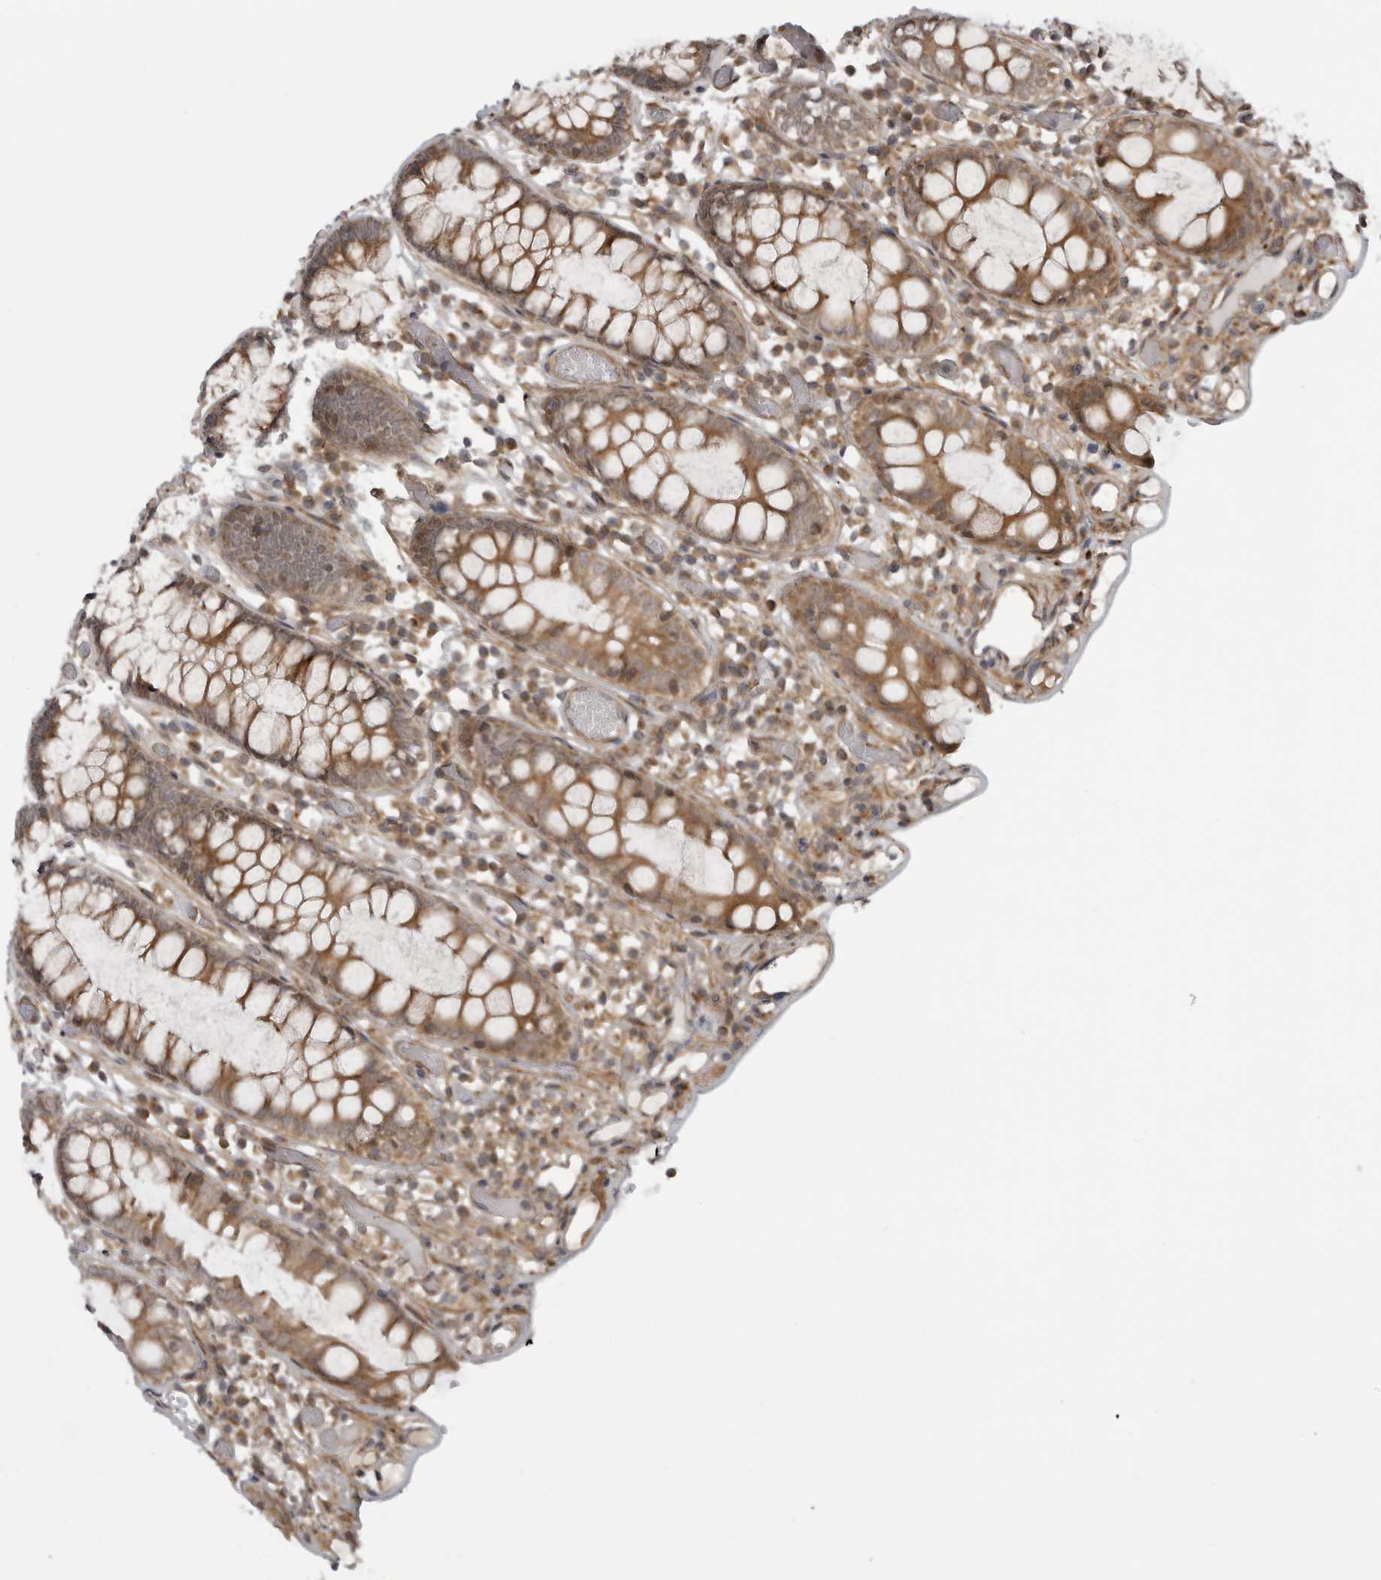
{"staining": {"intensity": "moderate", "quantity": ">75%", "location": "cytoplasmic/membranous"}, "tissue": "colon", "cell_type": "Endothelial cells", "image_type": "normal", "snomed": [{"axis": "morphology", "description": "Normal tissue, NOS"}, {"axis": "topography", "description": "Colon"}], "caption": "Protein expression analysis of unremarkable human colon reveals moderate cytoplasmic/membranous positivity in approximately >75% of endothelial cells.", "gene": "LRRC45", "patient": {"sex": "male", "age": 14}}